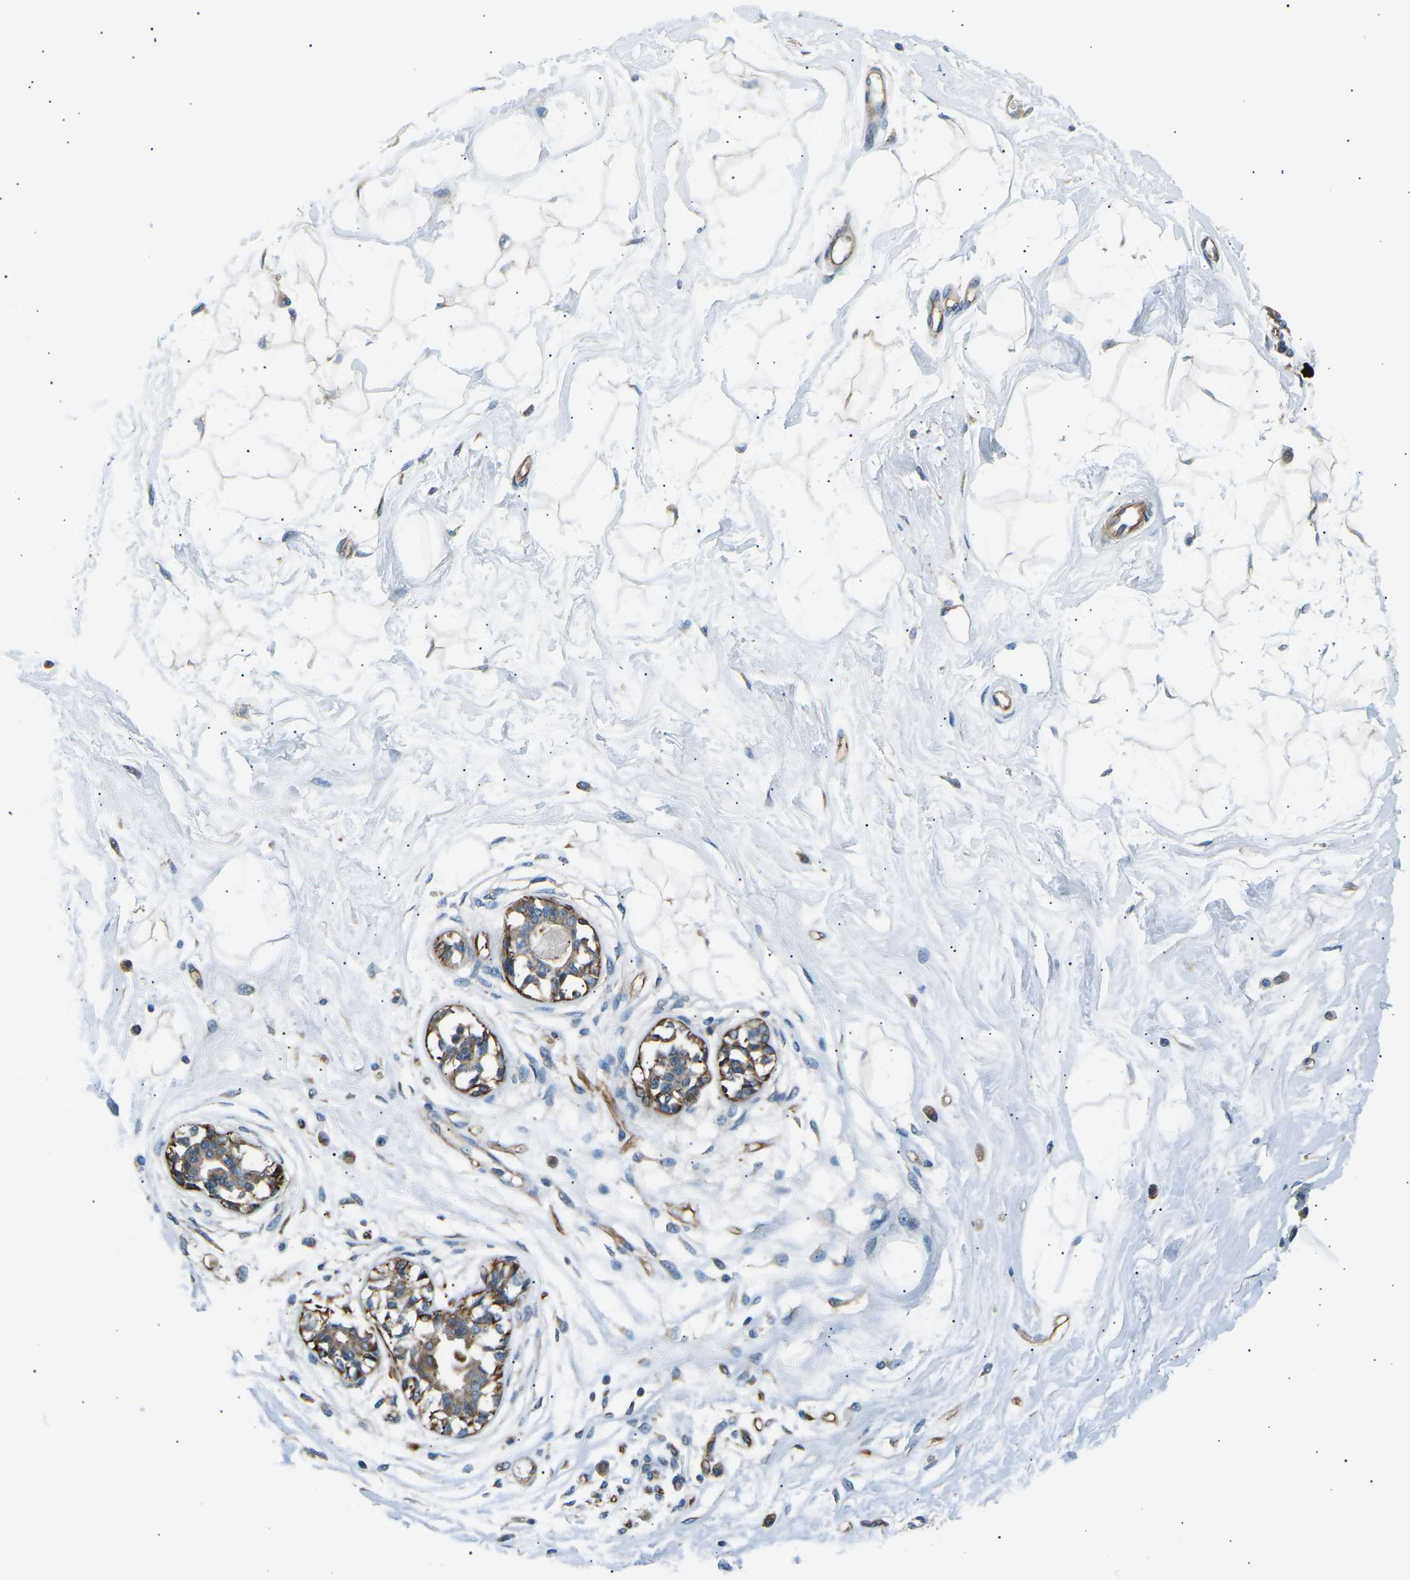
{"staining": {"intensity": "negative", "quantity": "none", "location": "none"}, "tissue": "breast", "cell_type": "Adipocytes", "image_type": "normal", "snomed": [{"axis": "morphology", "description": "Normal tissue, NOS"}, {"axis": "topography", "description": "Breast"}], "caption": "This micrograph is of unremarkable breast stained with immunohistochemistry (IHC) to label a protein in brown with the nuclei are counter-stained blue. There is no expression in adipocytes.", "gene": "SLK", "patient": {"sex": "female", "age": 45}}